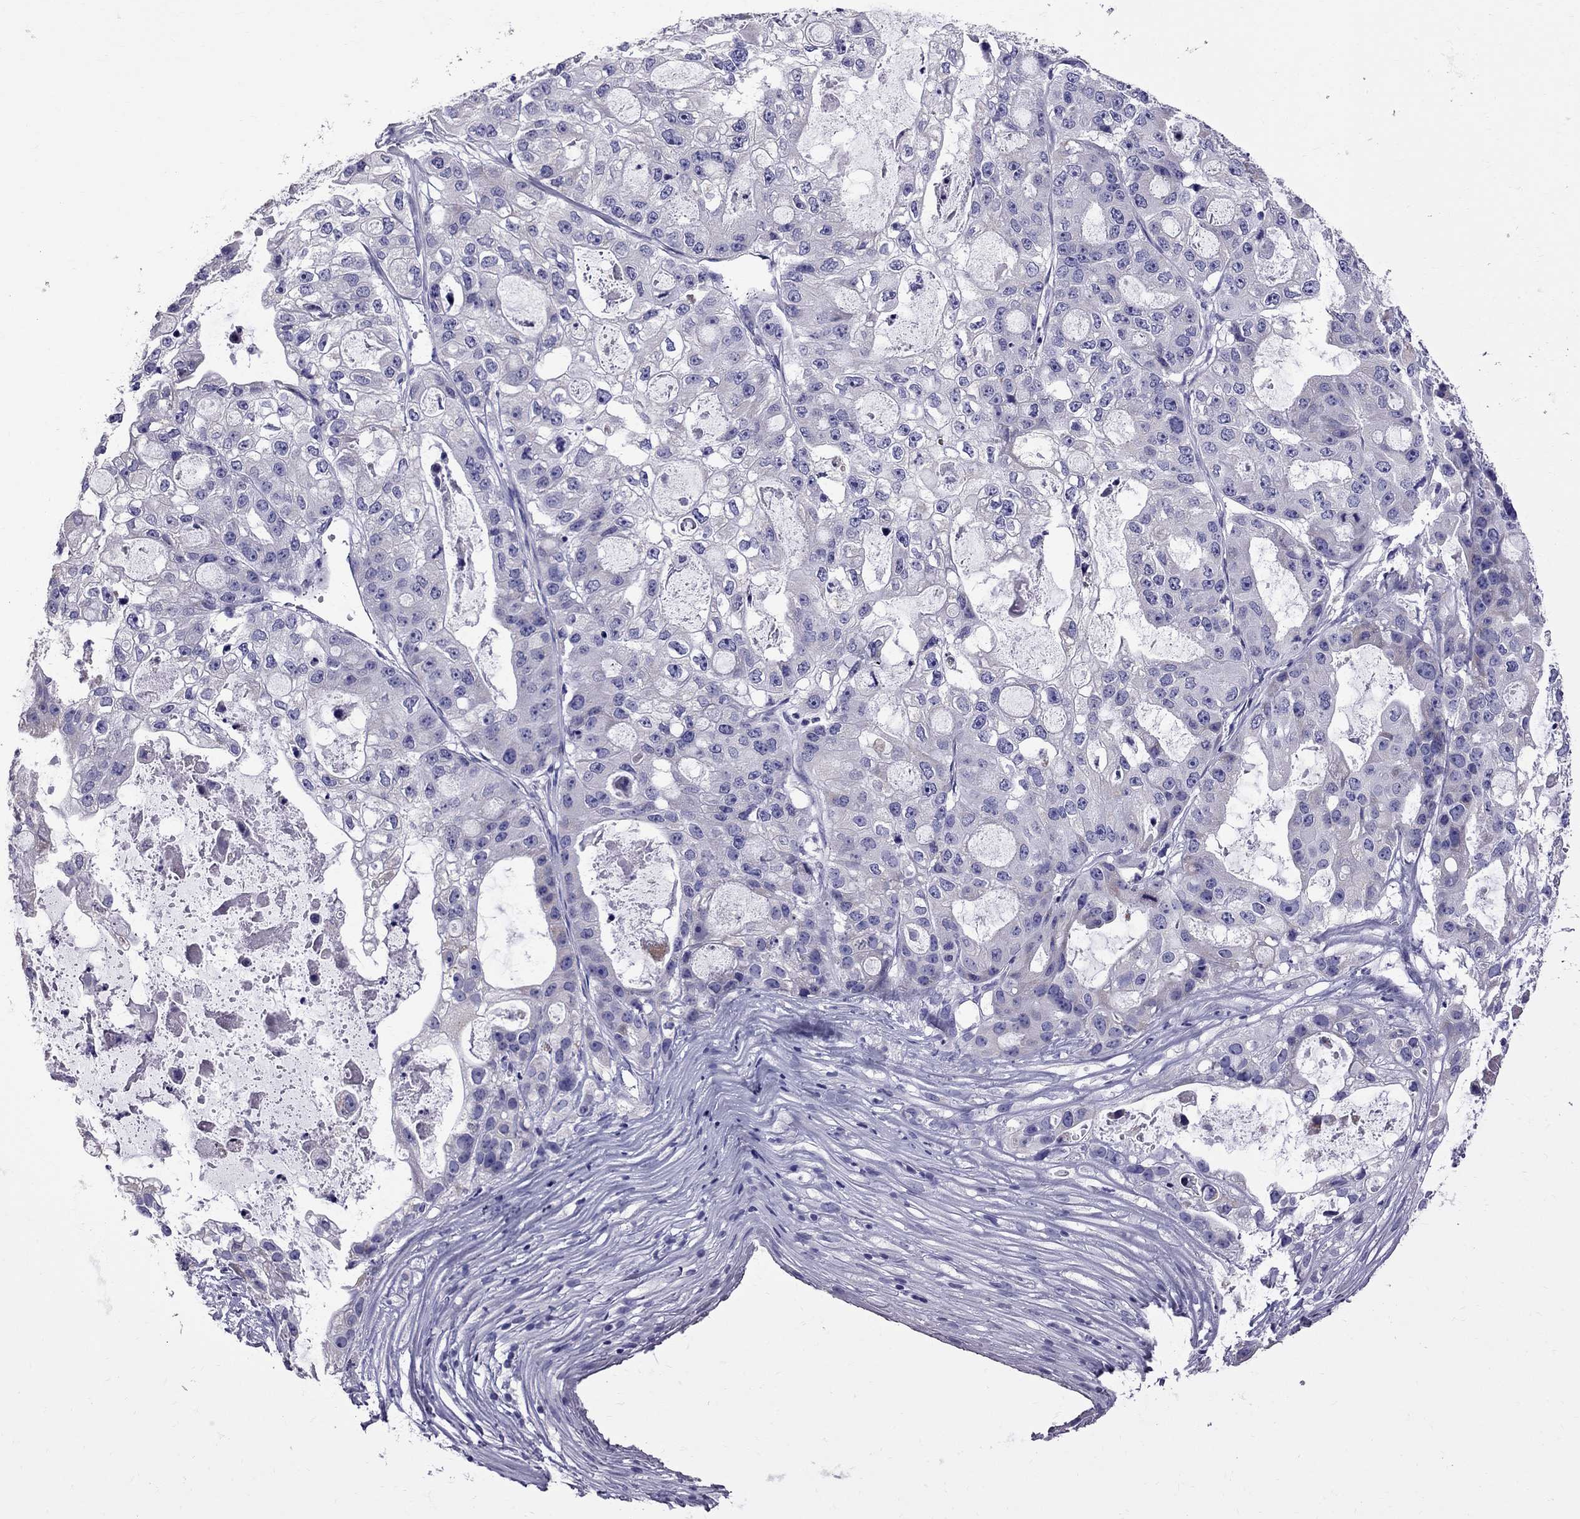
{"staining": {"intensity": "negative", "quantity": "none", "location": "none"}, "tissue": "ovarian cancer", "cell_type": "Tumor cells", "image_type": "cancer", "snomed": [{"axis": "morphology", "description": "Cystadenocarcinoma, serous, NOS"}, {"axis": "topography", "description": "Ovary"}], "caption": "Ovarian cancer stained for a protein using immunohistochemistry exhibits no staining tumor cells.", "gene": "TTLL13", "patient": {"sex": "female", "age": 56}}